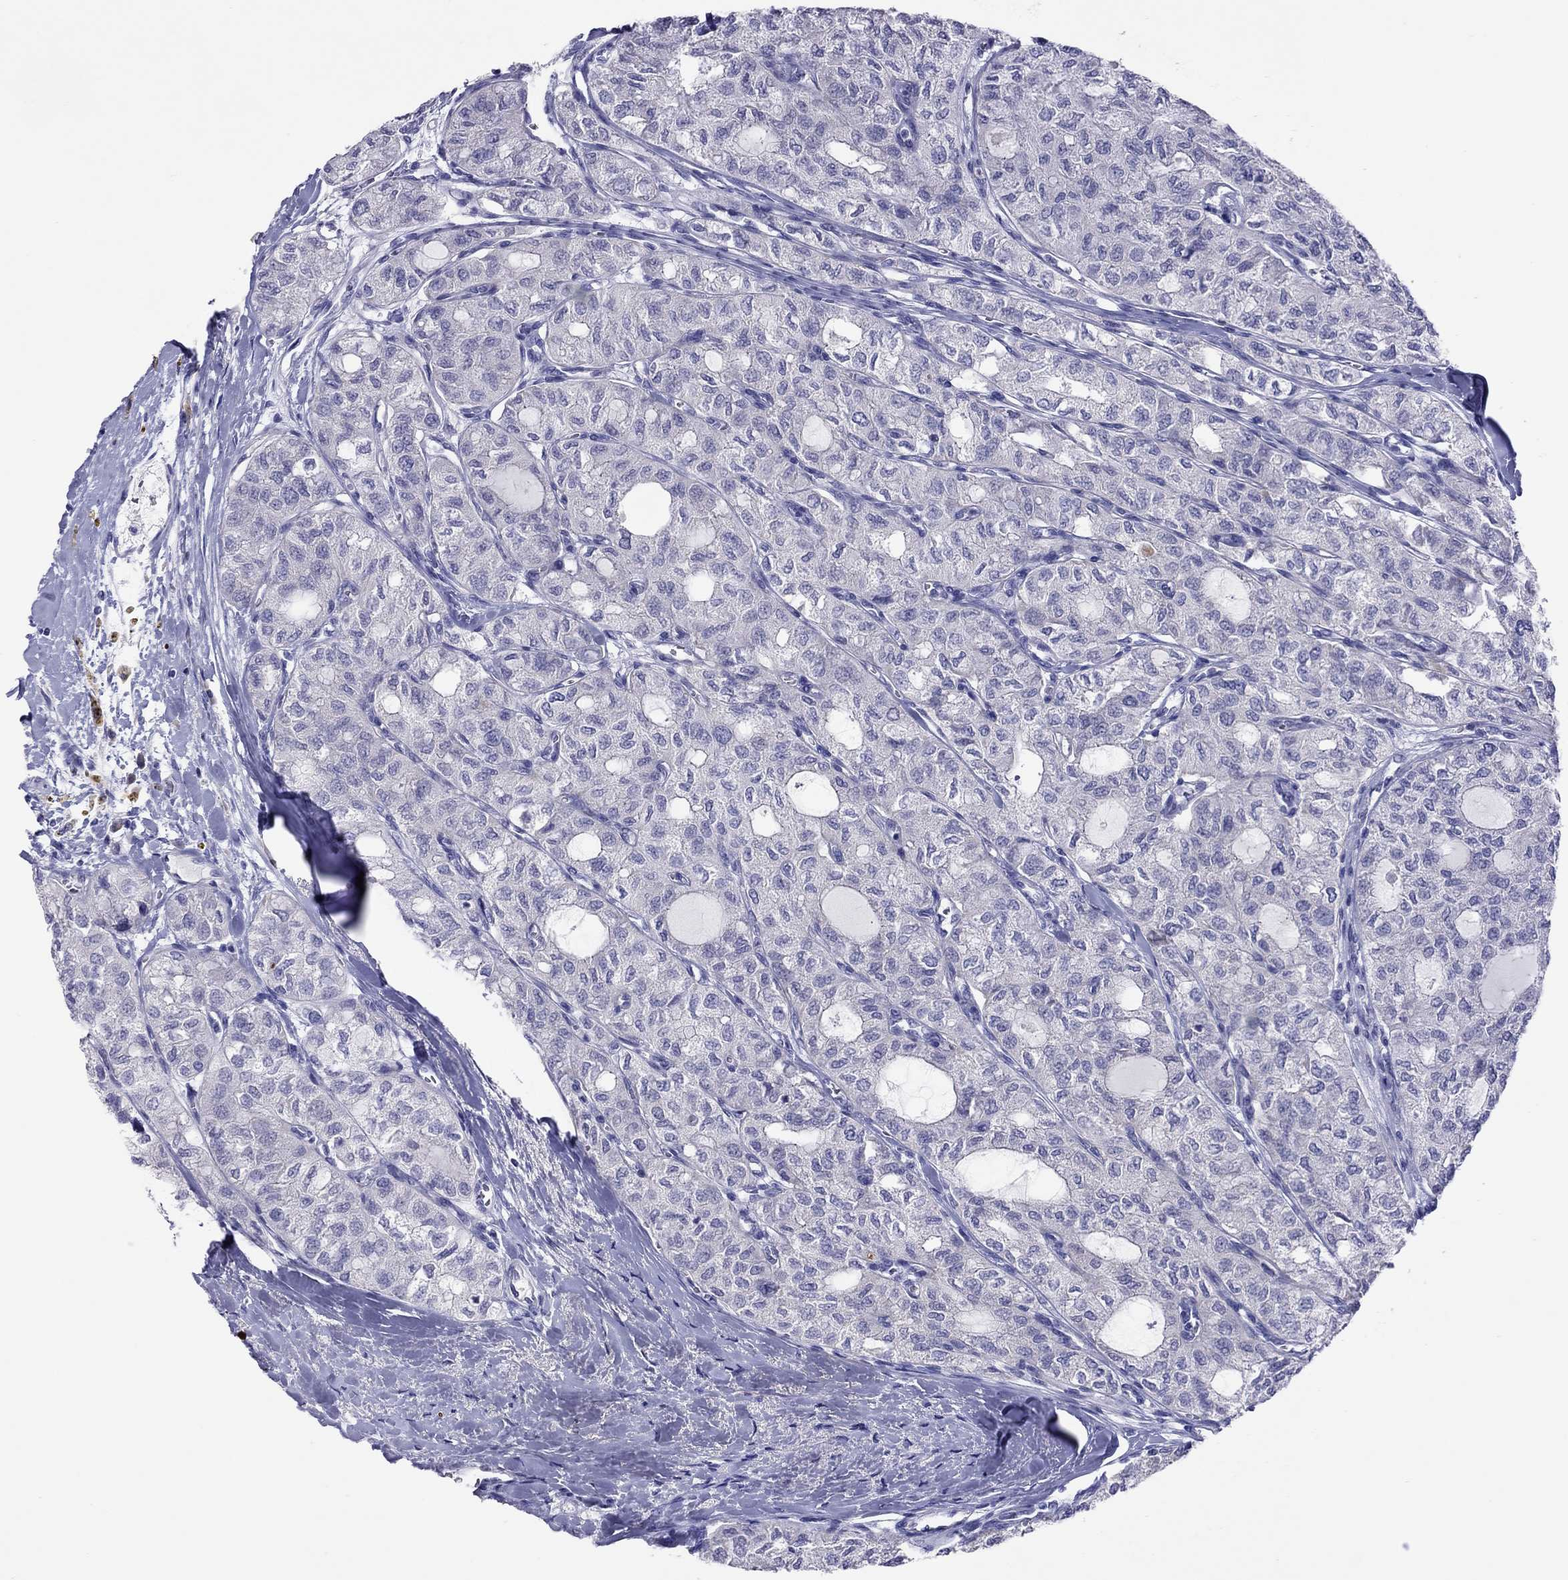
{"staining": {"intensity": "negative", "quantity": "none", "location": "none"}, "tissue": "thyroid cancer", "cell_type": "Tumor cells", "image_type": "cancer", "snomed": [{"axis": "morphology", "description": "Follicular adenoma carcinoma, NOS"}, {"axis": "topography", "description": "Thyroid gland"}], "caption": "High magnification brightfield microscopy of thyroid follicular adenoma carcinoma stained with DAB (brown) and counterstained with hematoxylin (blue): tumor cells show no significant expression.", "gene": "COL9A1", "patient": {"sex": "male", "age": 75}}